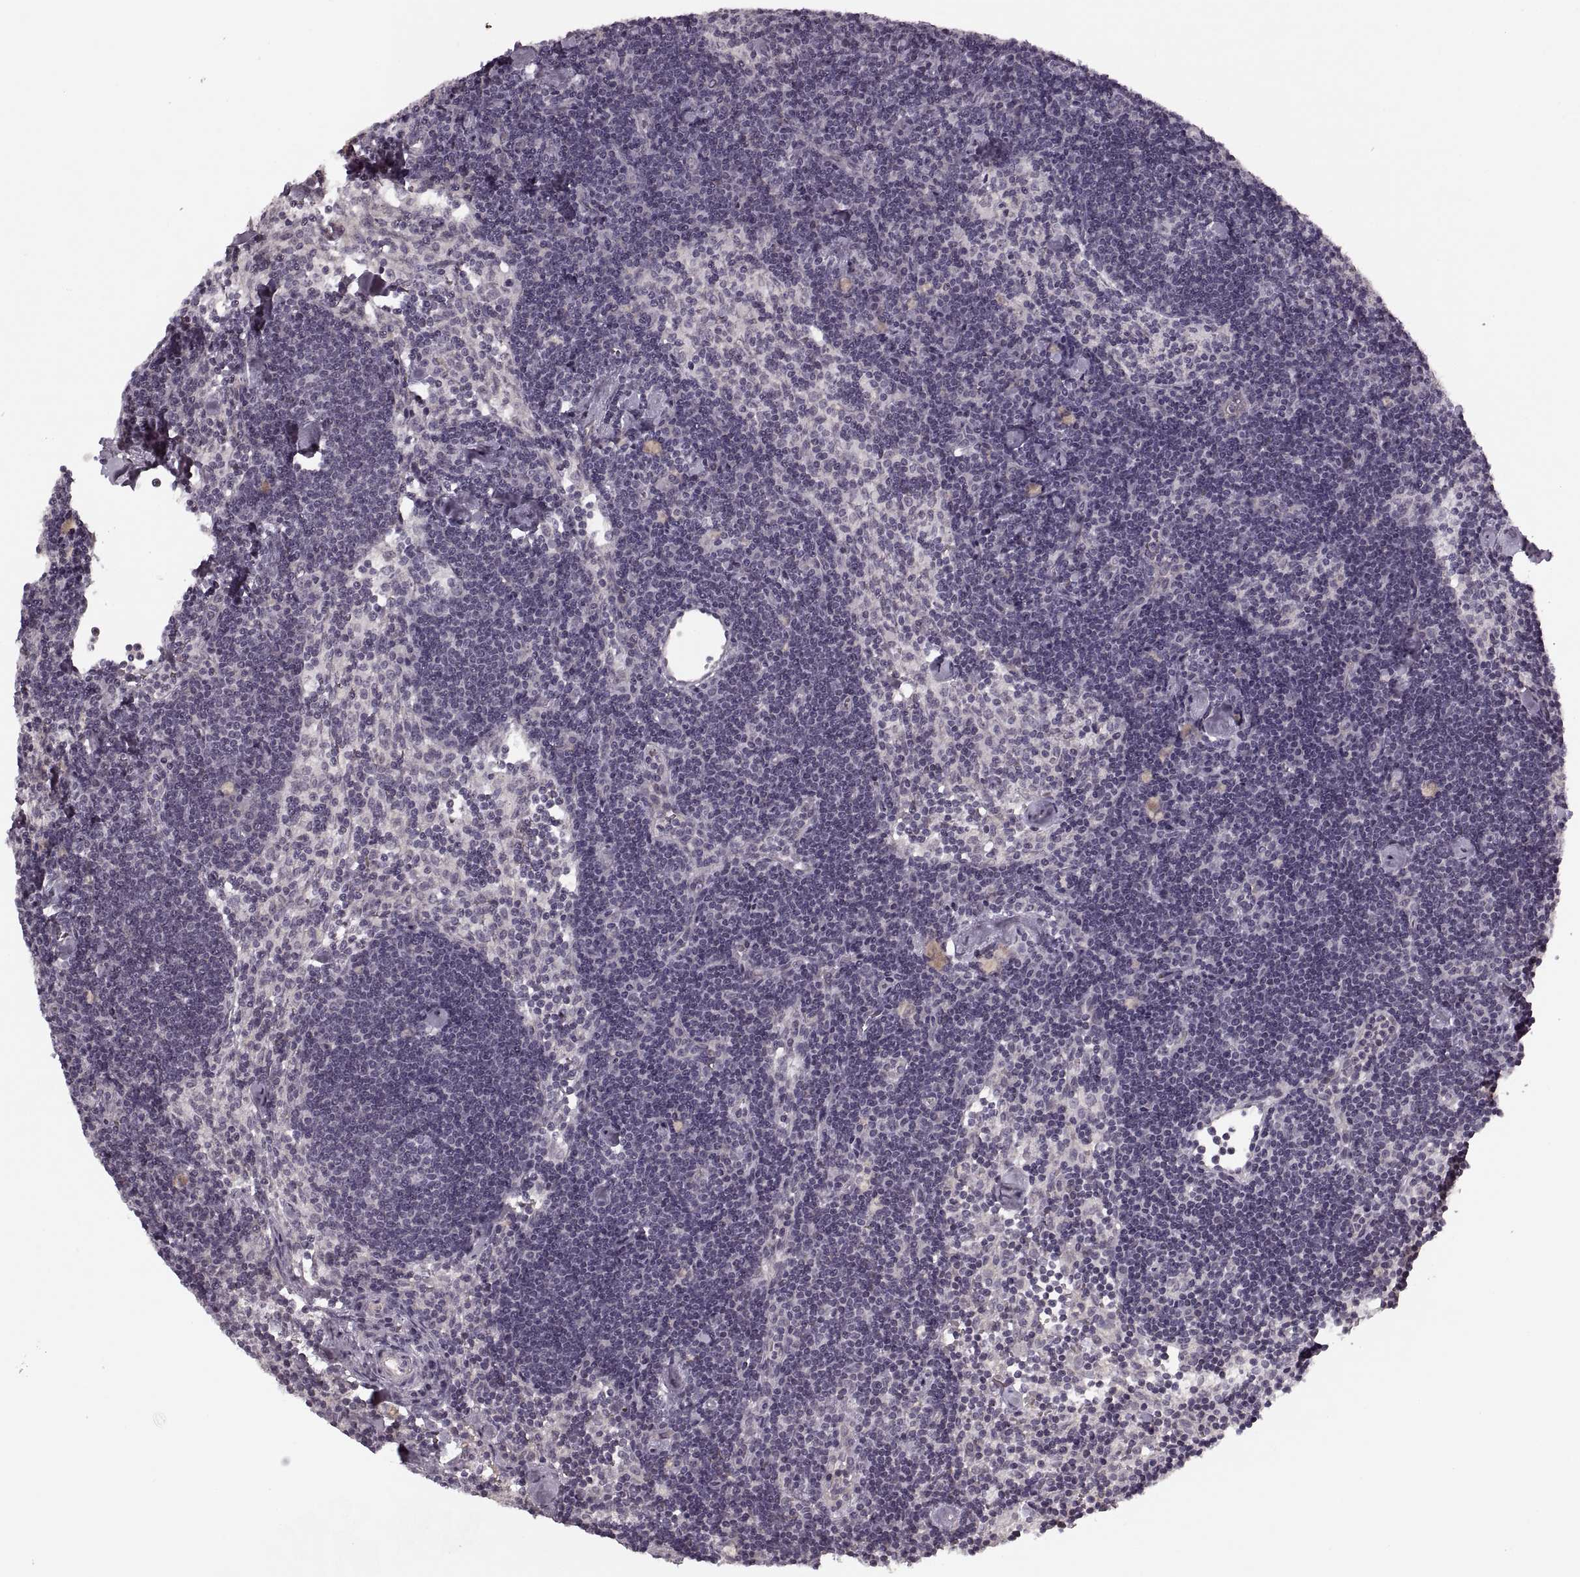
{"staining": {"intensity": "negative", "quantity": "none", "location": "none"}, "tissue": "lymph node", "cell_type": "Germinal center cells", "image_type": "normal", "snomed": [{"axis": "morphology", "description": "Normal tissue, NOS"}, {"axis": "topography", "description": "Lymph node"}], "caption": "Normal lymph node was stained to show a protein in brown. There is no significant expression in germinal center cells. (DAB (3,3'-diaminobenzidine) immunohistochemistry visualized using brightfield microscopy, high magnification).", "gene": "ASIC3", "patient": {"sex": "female", "age": 42}}